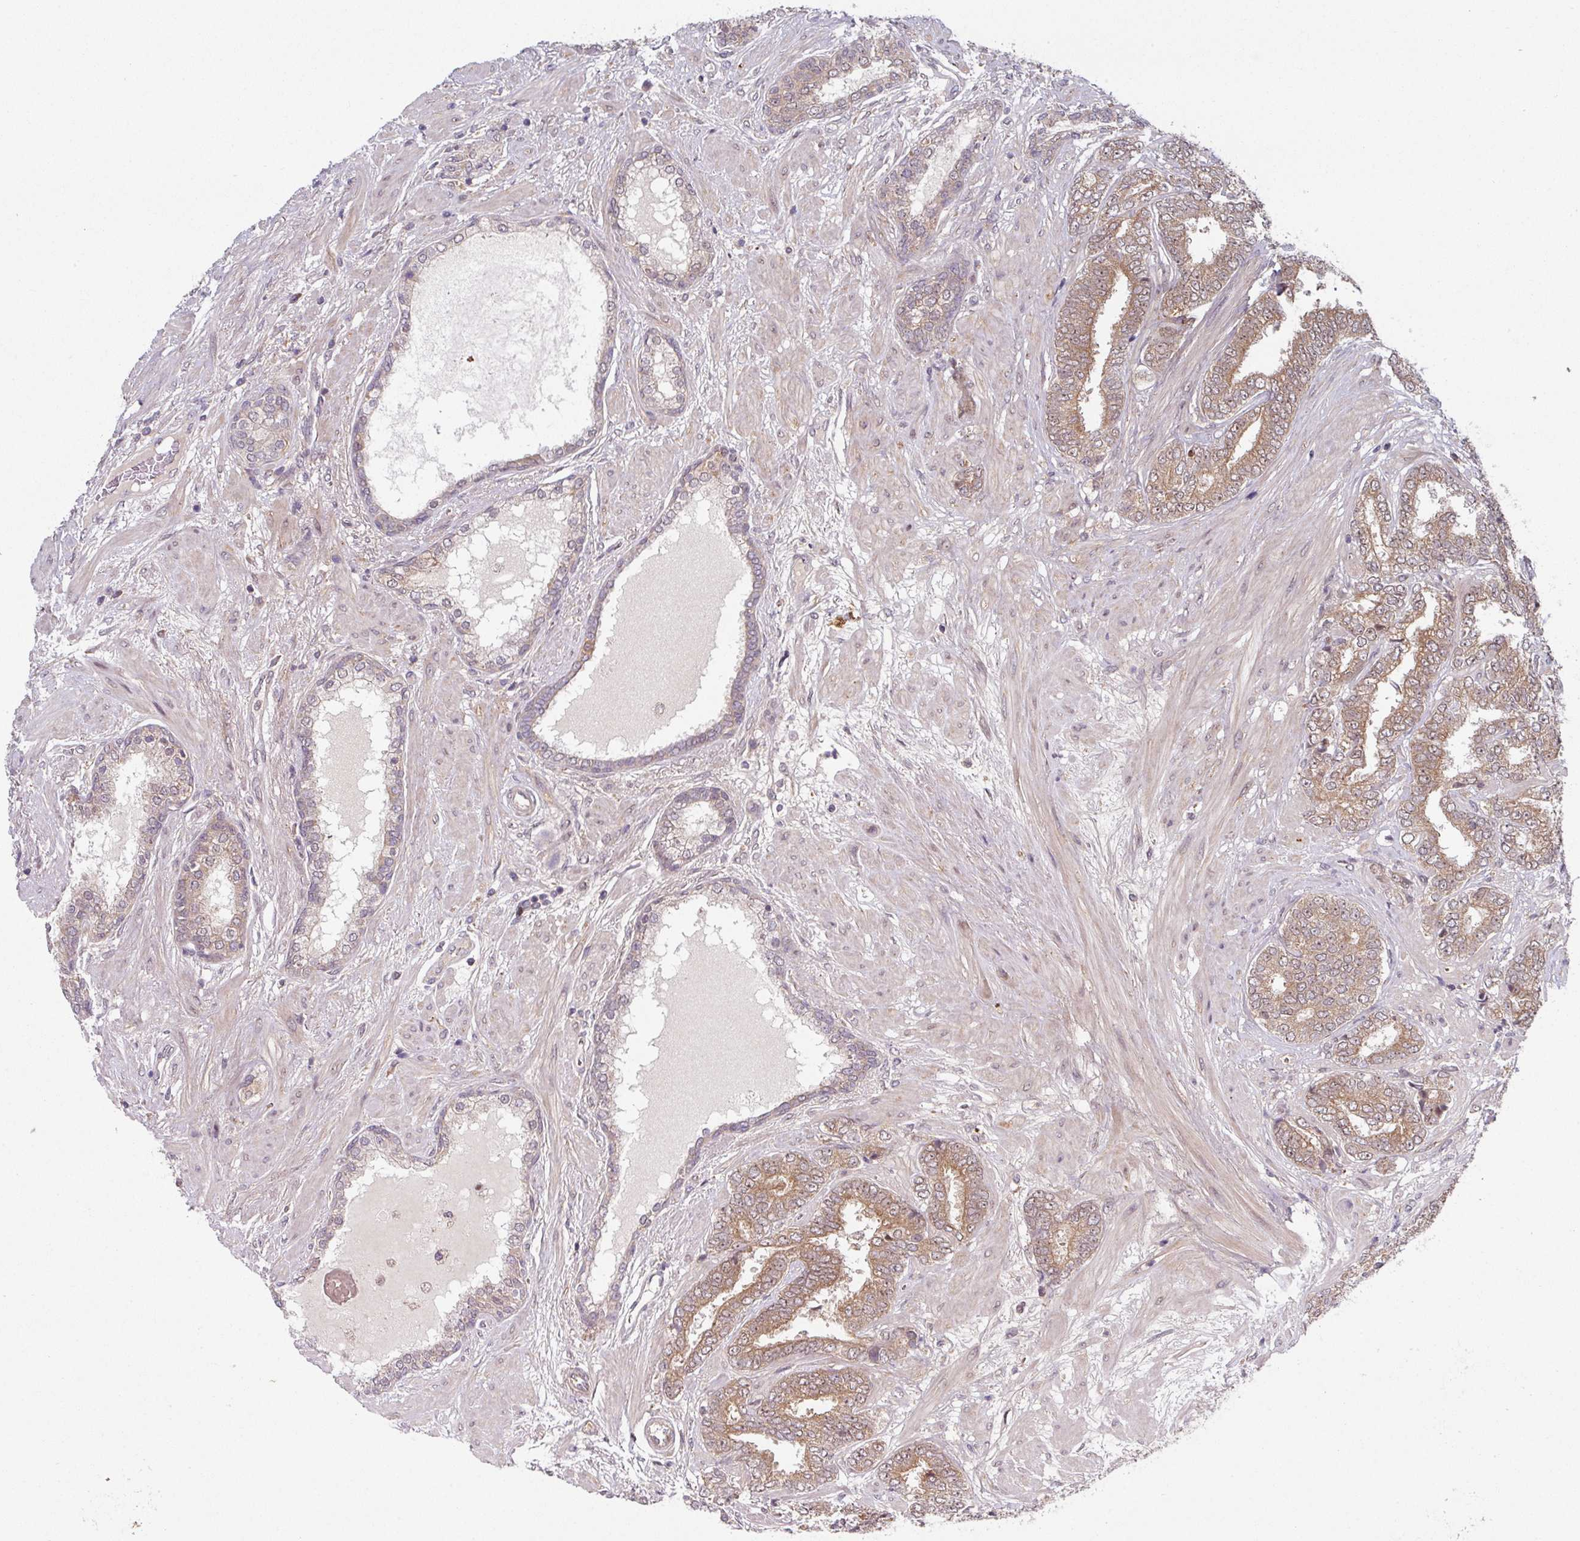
{"staining": {"intensity": "moderate", "quantity": ">75%", "location": "cytoplasmic/membranous,nuclear"}, "tissue": "prostate cancer", "cell_type": "Tumor cells", "image_type": "cancer", "snomed": [{"axis": "morphology", "description": "Adenocarcinoma, High grade"}, {"axis": "topography", "description": "Prostate"}], "caption": "A photomicrograph of adenocarcinoma (high-grade) (prostate) stained for a protein shows moderate cytoplasmic/membranous and nuclear brown staining in tumor cells.", "gene": "CAMLG", "patient": {"sex": "male", "age": 72}}